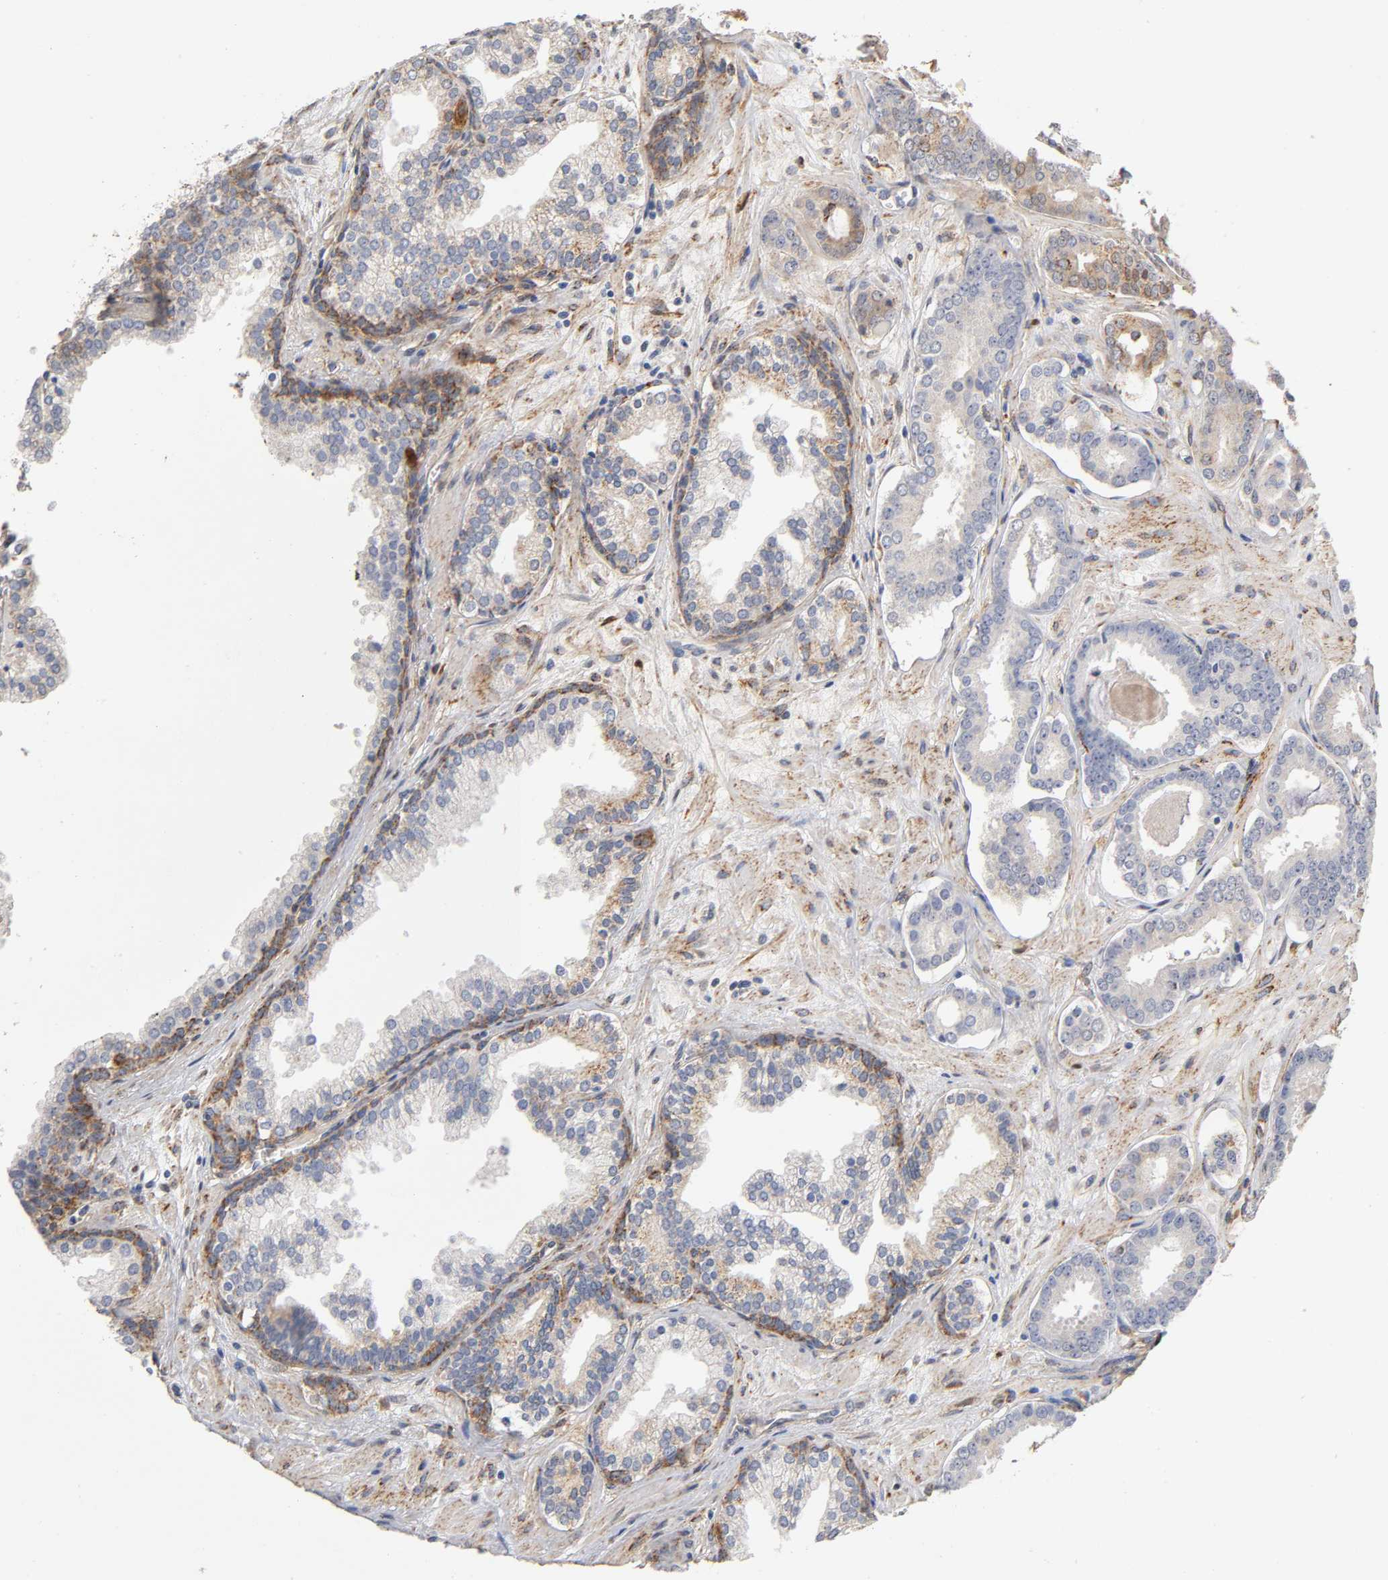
{"staining": {"intensity": "moderate", "quantity": "25%-75%", "location": "cytoplasmic/membranous"}, "tissue": "prostate cancer", "cell_type": "Tumor cells", "image_type": "cancer", "snomed": [{"axis": "morphology", "description": "Adenocarcinoma, Low grade"}, {"axis": "topography", "description": "Prostate"}], "caption": "There is medium levels of moderate cytoplasmic/membranous expression in tumor cells of prostate cancer (low-grade adenocarcinoma), as demonstrated by immunohistochemical staining (brown color).", "gene": "ISG15", "patient": {"sex": "male", "age": 57}}